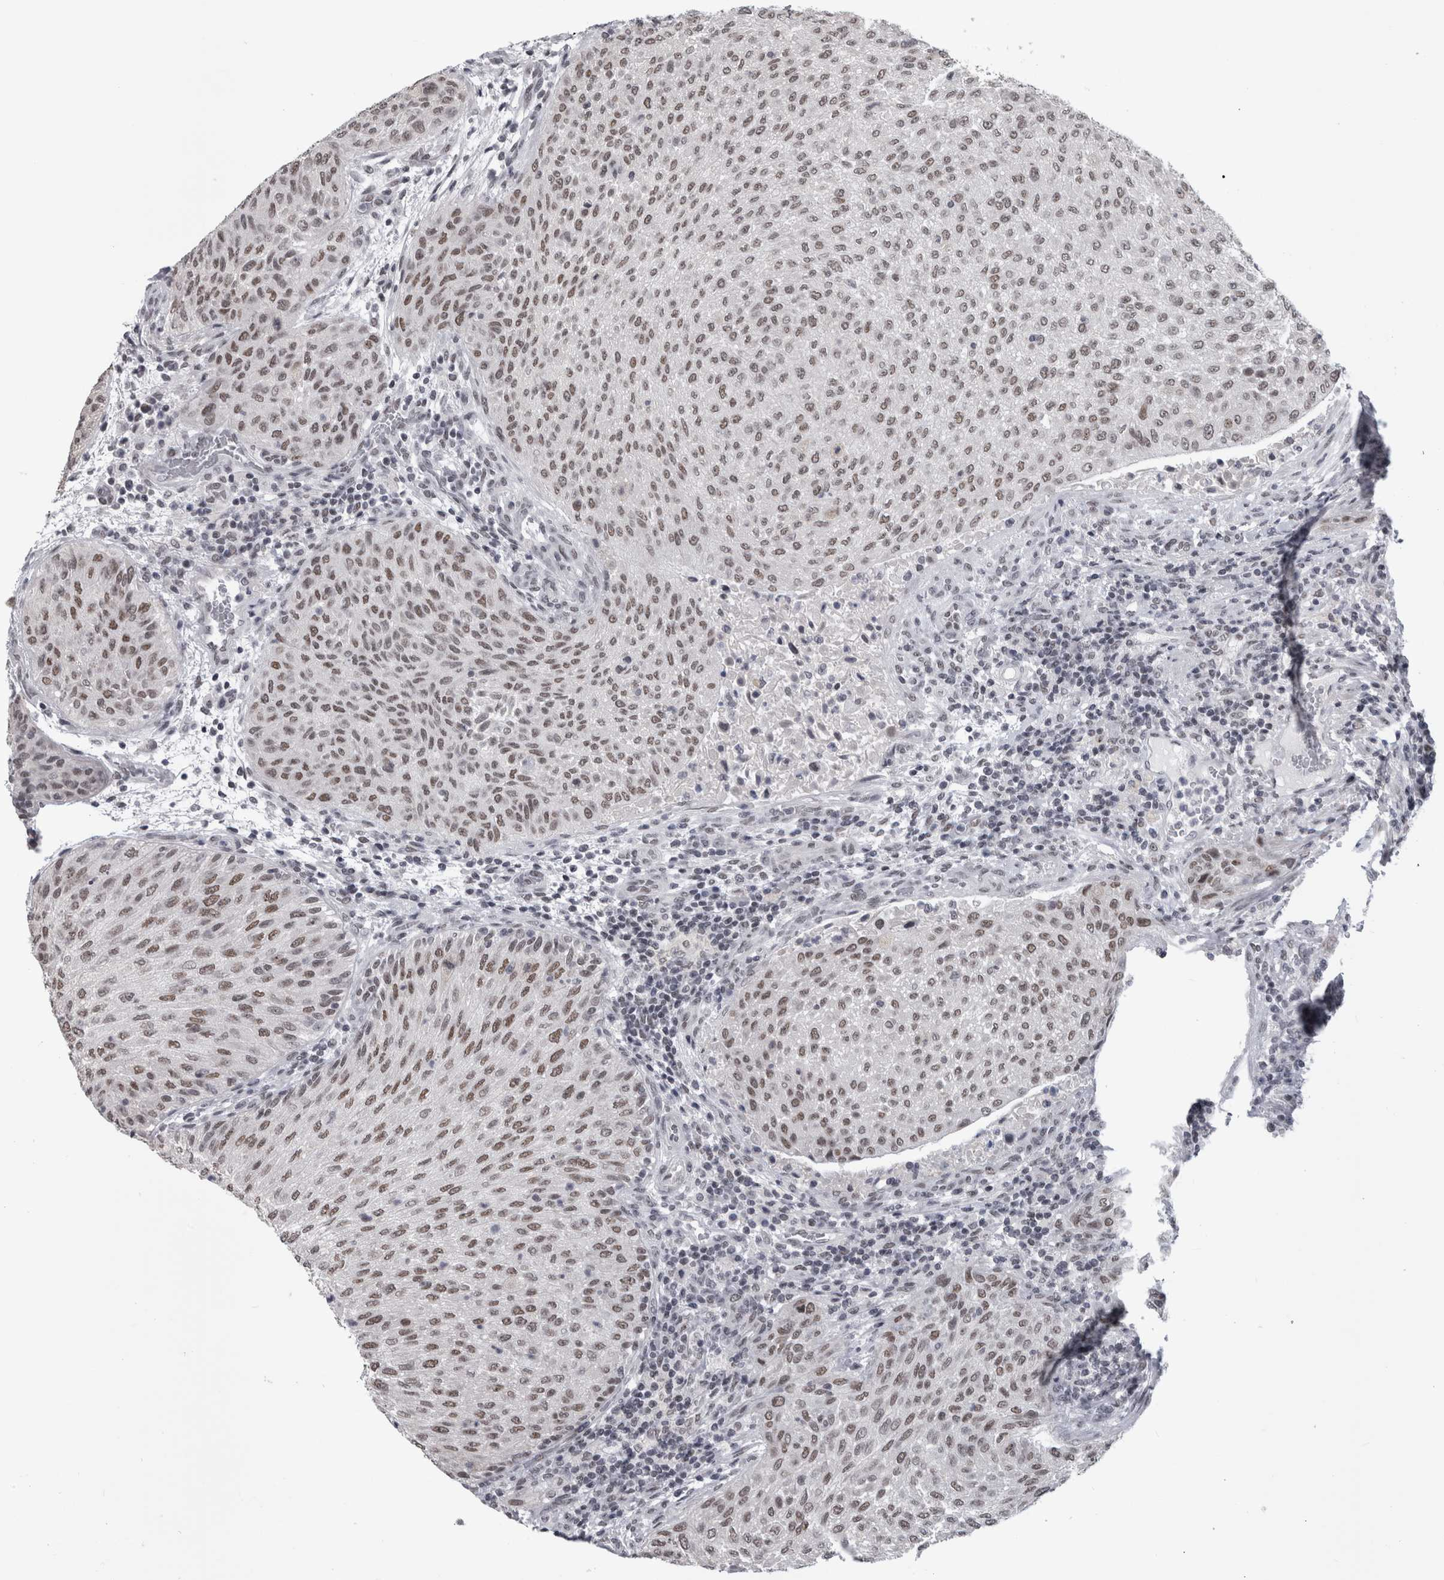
{"staining": {"intensity": "moderate", "quantity": ">75%", "location": "nuclear"}, "tissue": "urothelial cancer", "cell_type": "Tumor cells", "image_type": "cancer", "snomed": [{"axis": "morphology", "description": "Urothelial carcinoma, Low grade"}, {"axis": "morphology", "description": "Urothelial carcinoma, High grade"}, {"axis": "topography", "description": "Urinary bladder"}], "caption": "Brown immunohistochemical staining in human urothelial cancer exhibits moderate nuclear positivity in about >75% of tumor cells.", "gene": "ARID4B", "patient": {"sex": "male", "age": 35}}